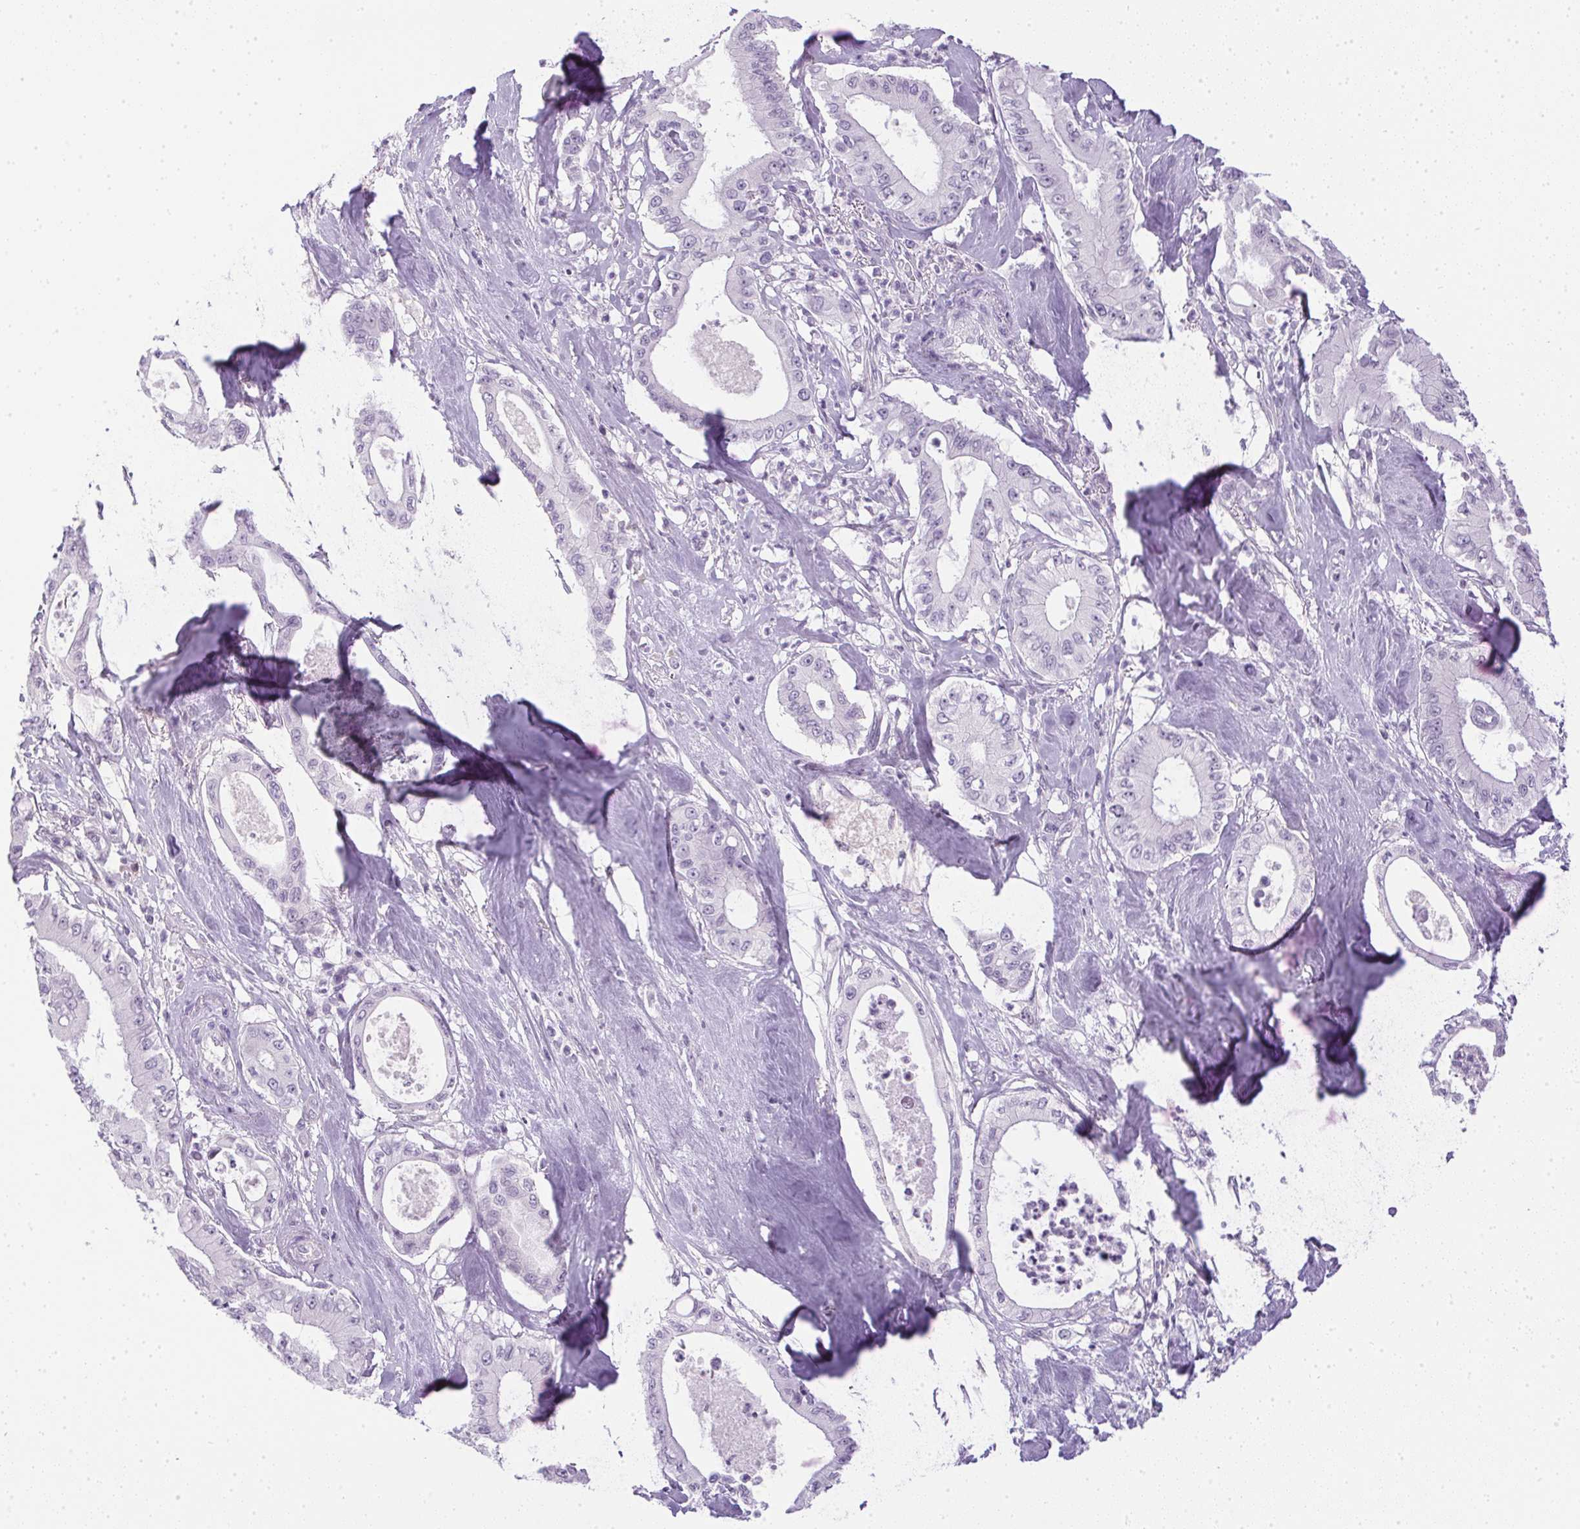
{"staining": {"intensity": "negative", "quantity": "none", "location": "none"}, "tissue": "pancreatic cancer", "cell_type": "Tumor cells", "image_type": "cancer", "snomed": [{"axis": "morphology", "description": "Adenocarcinoma, NOS"}, {"axis": "topography", "description": "Pancreas"}], "caption": "Immunohistochemical staining of human pancreatic cancer shows no significant staining in tumor cells.", "gene": "PRL", "patient": {"sex": "male", "age": 71}}